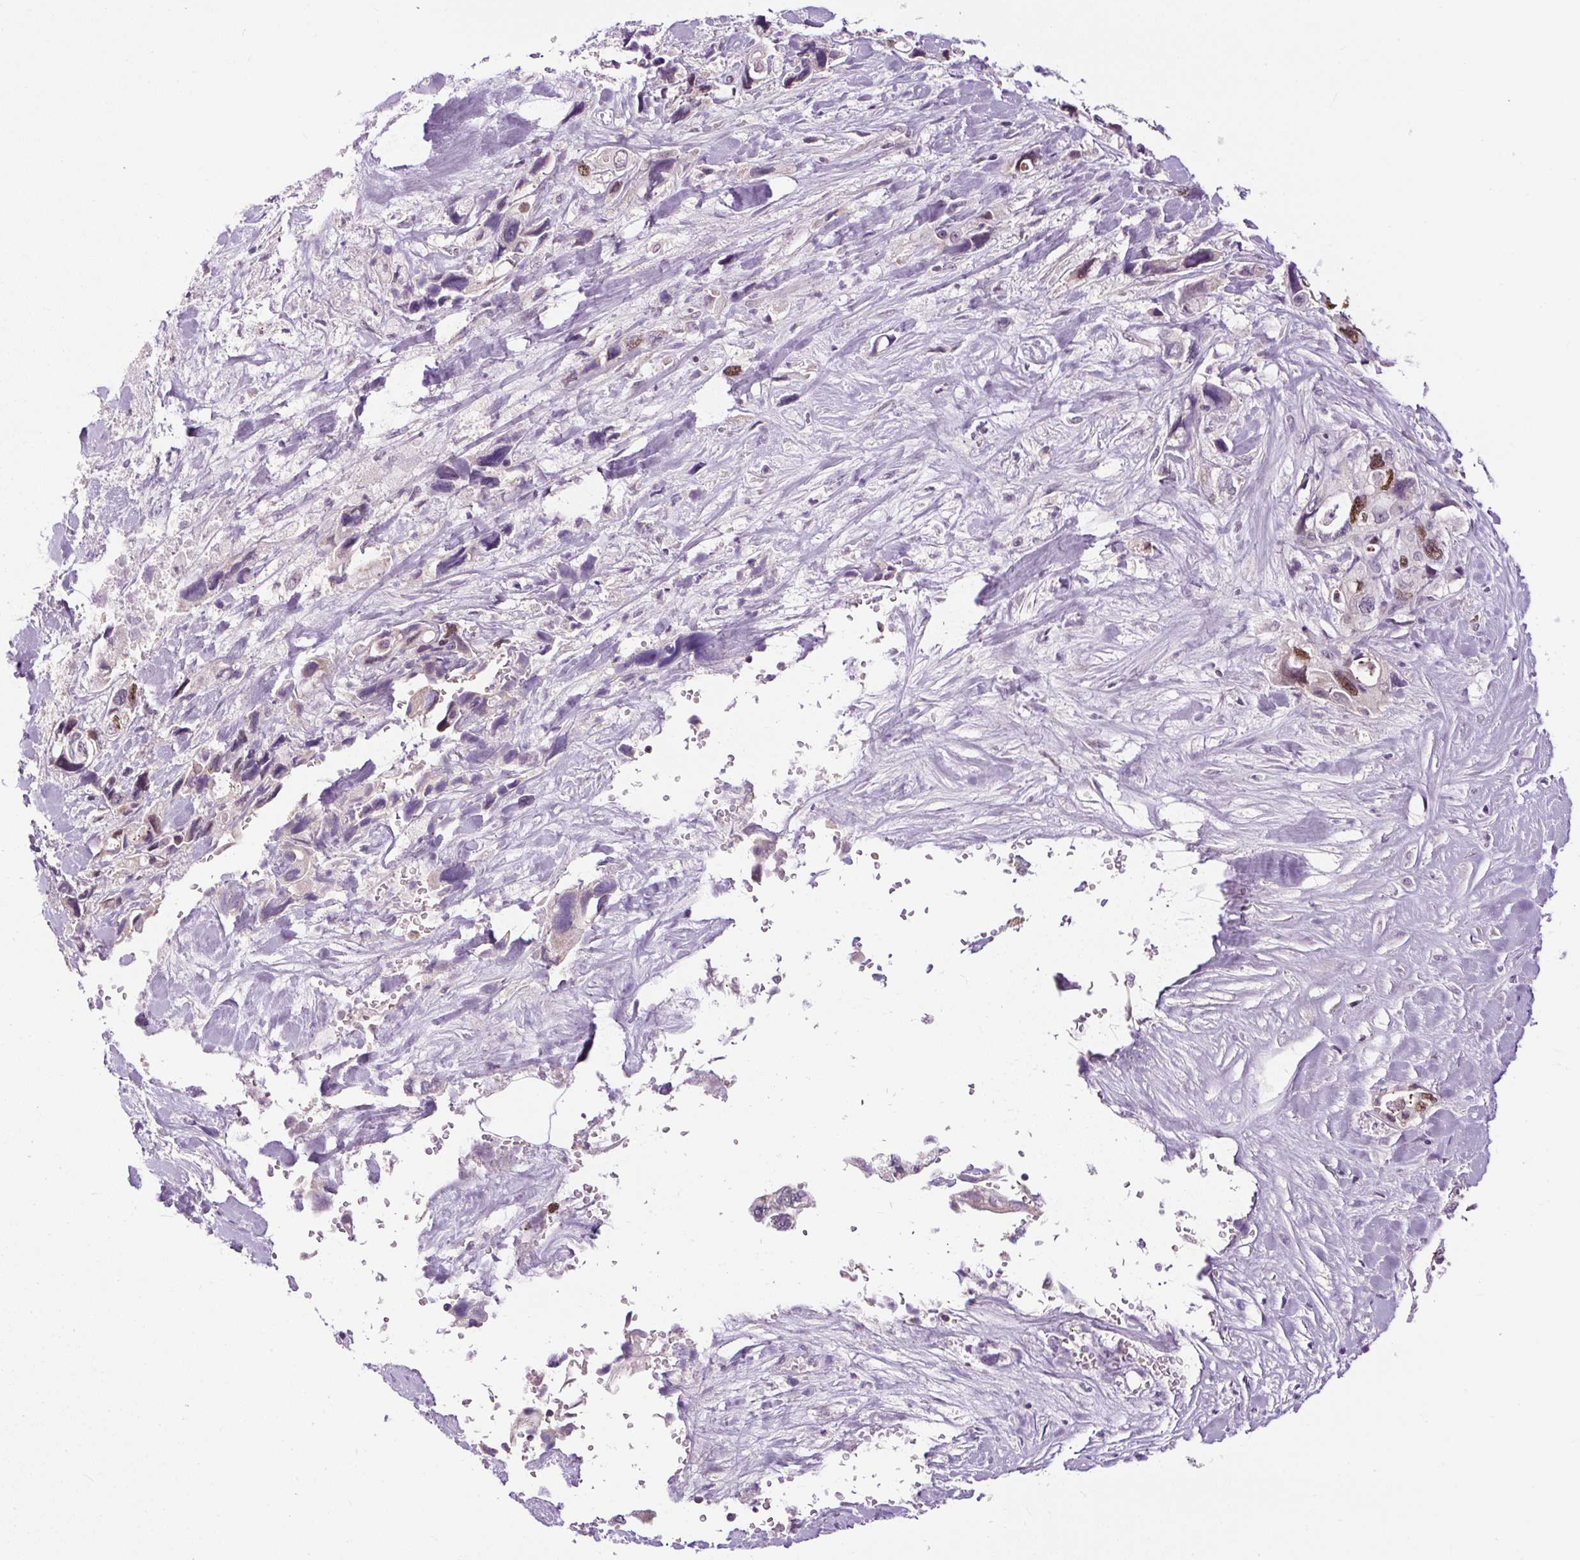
{"staining": {"intensity": "moderate", "quantity": "25%-75%", "location": "nuclear"}, "tissue": "pancreatic cancer", "cell_type": "Tumor cells", "image_type": "cancer", "snomed": [{"axis": "morphology", "description": "Adenocarcinoma, NOS"}, {"axis": "topography", "description": "Pancreas"}], "caption": "There is medium levels of moderate nuclear expression in tumor cells of pancreatic cancer, as demonstrated by immunohistochemical staining (brown color).", "gene": "RACGAP1", "patient": {"sex": "male", "age": 46}}